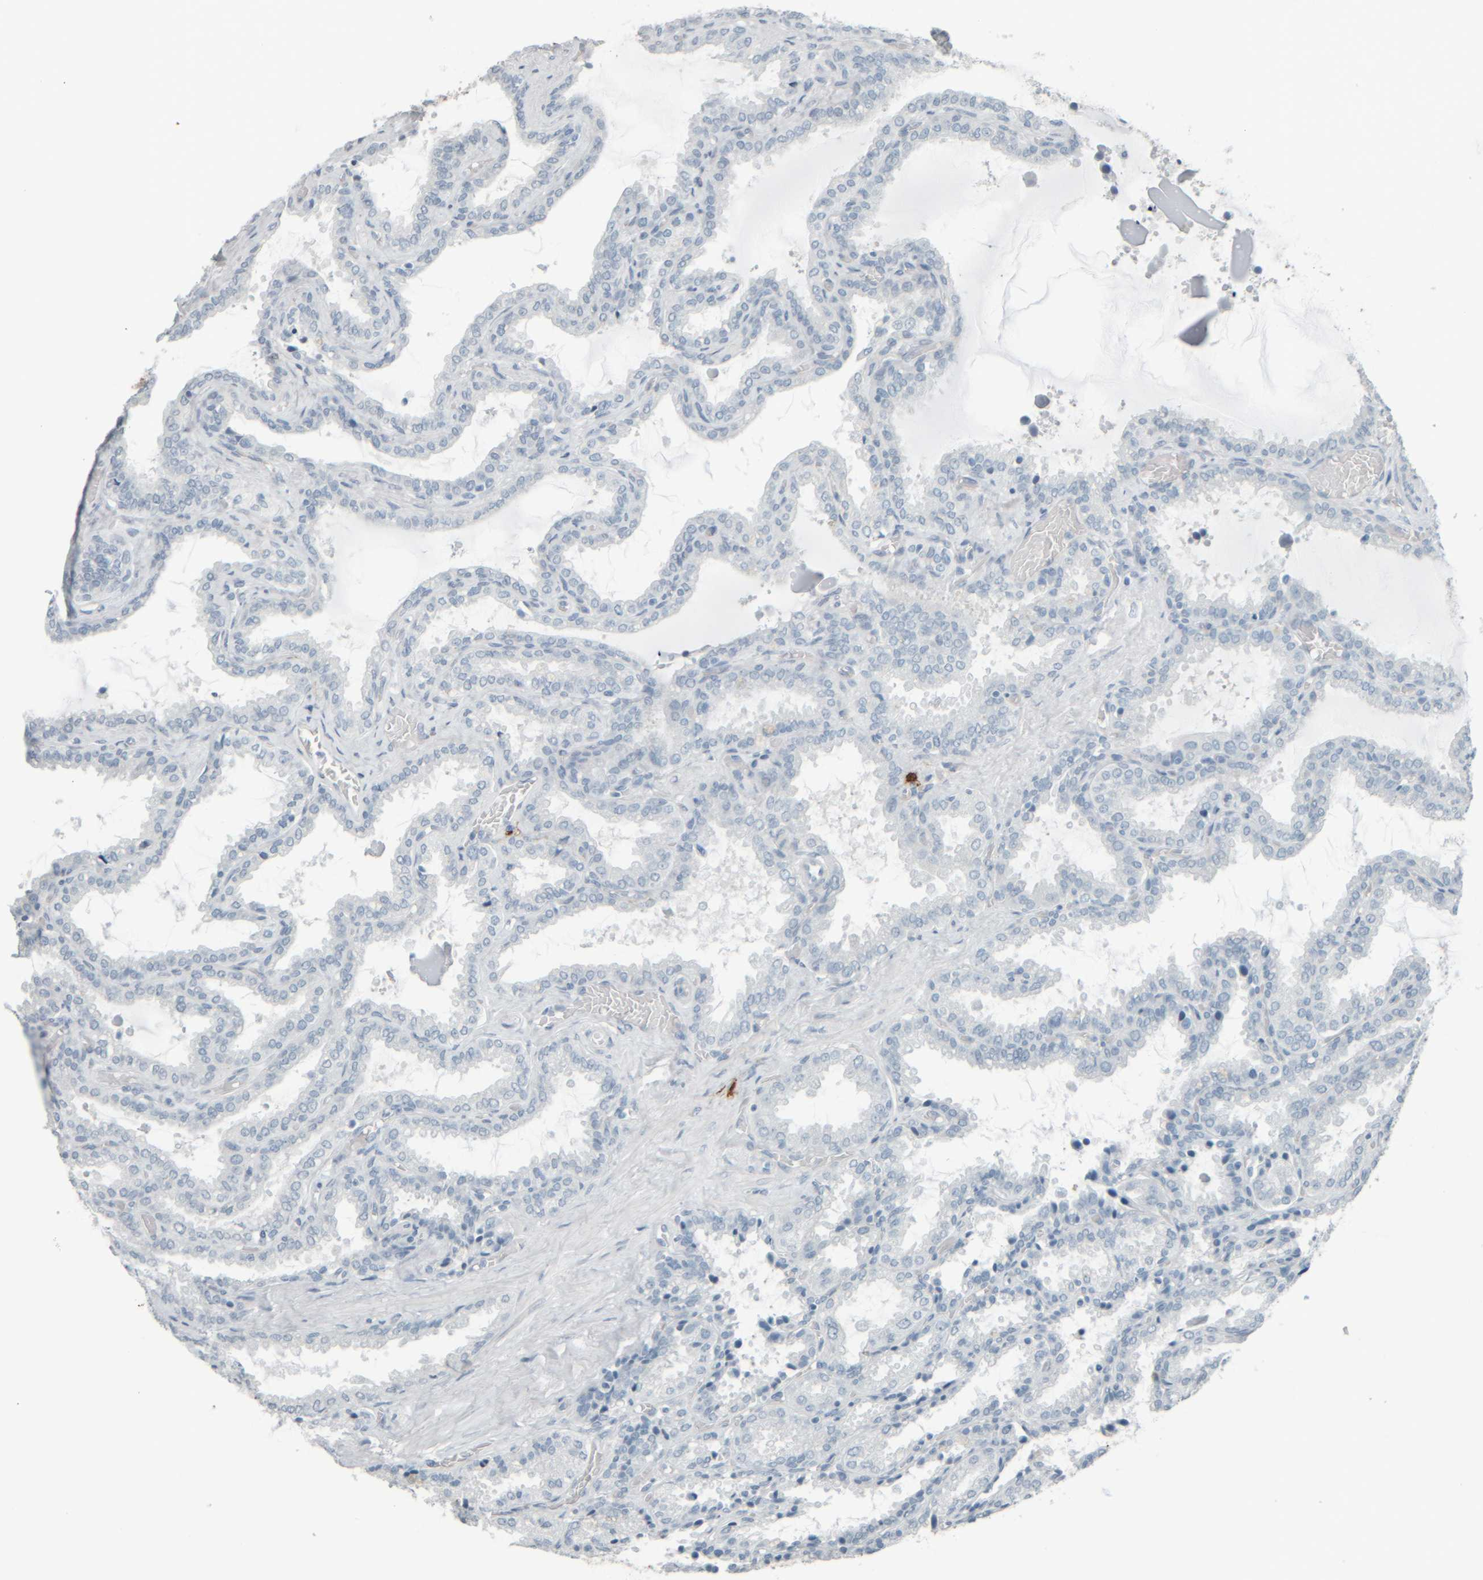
{"staining": {"intensity": "negative", "quantity": "none", "location": "none"}, "tissue": "seminal vesicle", "cell_type": "Glandular cells", "image_type": "normal", "snomed": [{"axis": "morphology", "description": "Normal tissue, NOS"}, {"axis": "topography", "description": "Seminal veicle"}], "caption": "Immunohistochemistry histopathology image of benign human seminal vesicle stained for a protein (brown), which shows no positivity in glandular cells. Brightfield microscopy of immunohistochemistry (IHC) stained with DAB (brown) and hematoxylin (blue), captured at high magnification.", "gene": "TPSAB1", "patient": {"sex": "male", "age": 46}}